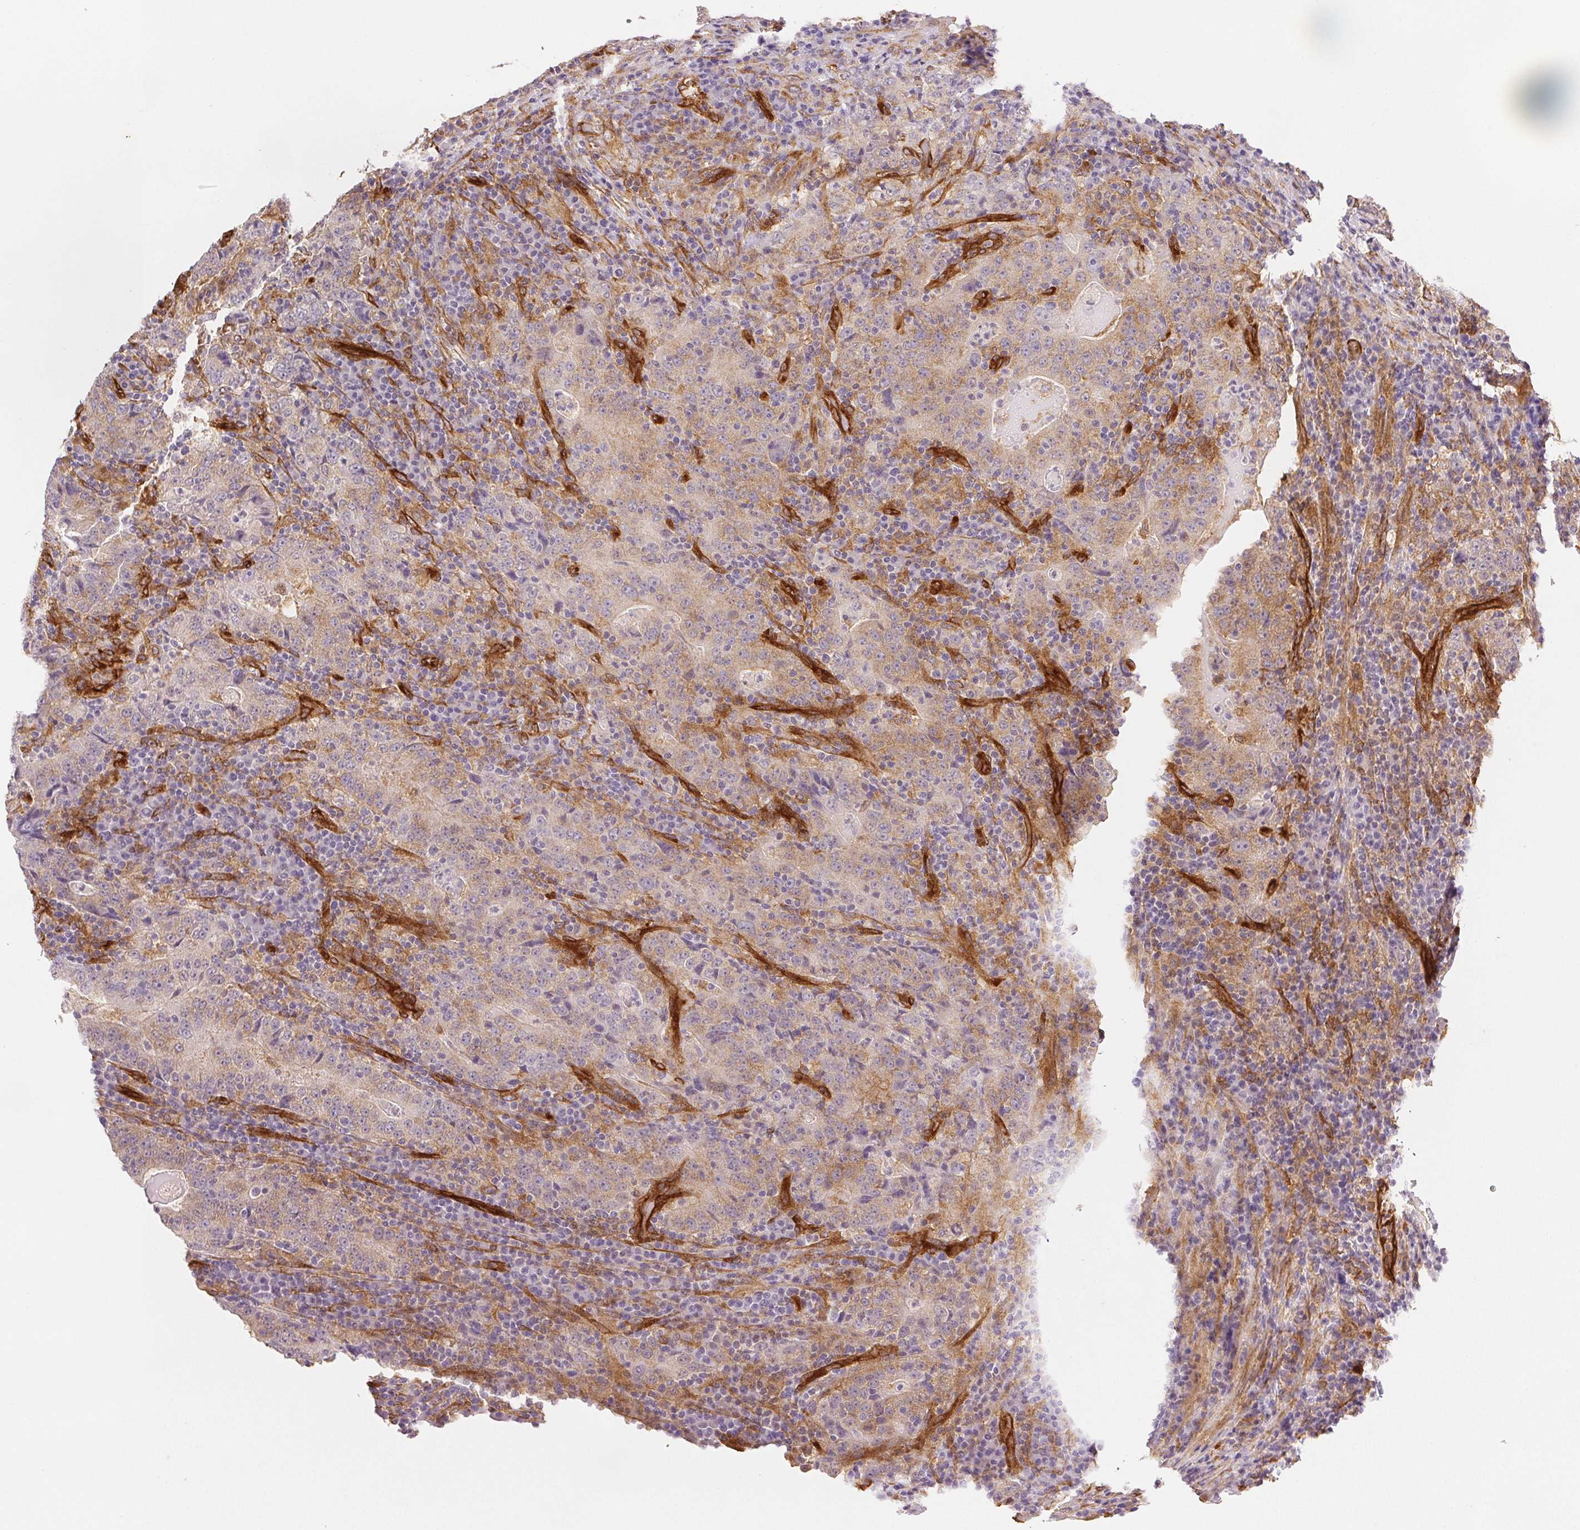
{"staining": {"intensity": "weak", "quantity": "<25%", "location": "cytoplasmic/membranous"}, "tissue": "stomach cancer", "cell_type": "Tumor cells", "image_type": "cancer", "snomed": [{"axis": "morphology", "description": "Normal tissue, NOS"}, {"axis": "morphology", "description": "Adenocarcinoma, NOS"}, {"axis": "topography", "description": "Stomach, upper"}, {"axis": "topography", "description": "Stomach"}], "caption": "Human stomach cancer stained for a protein using immunohistochemistry displays no positivity in tumor cells.", "gene": "DIAPH2", "patient": {"sex": "male", "age": 59}}